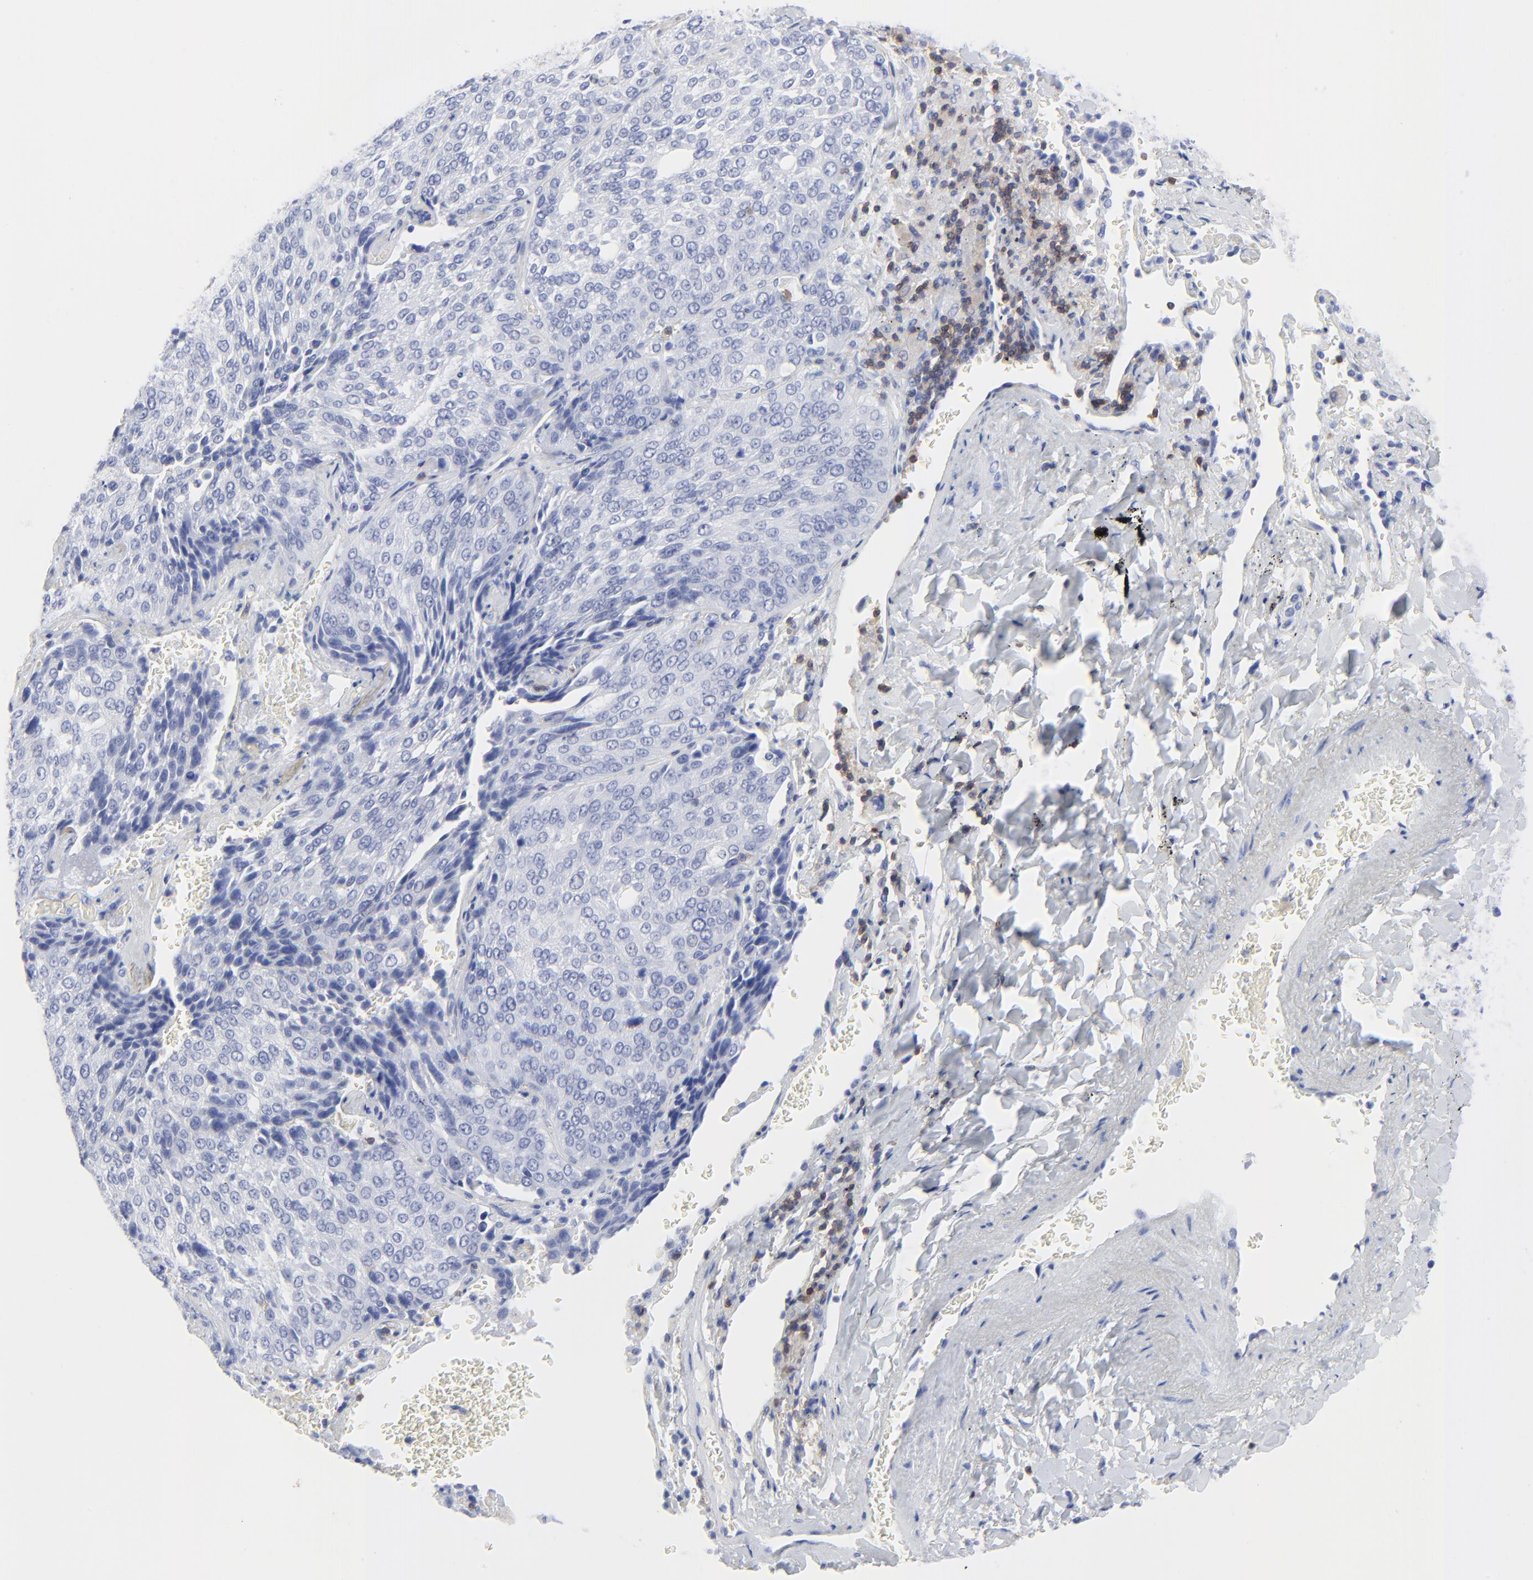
{"staining": {"intensity": "negative", "quantity": "none", "location": "none"}, "tissue": "lung cancer", "cell_type": "Tumor cells", "image_type": "cancer", "snomed": [{"axis": "morphology", "description": "Squamous cell carcinoma, NOS"}, {"axis": "topography", "description": "Lung"}], "caption": "Tumor cells show no significant protein positivity in lung cancer. Brightfield microscopy of immunohistochemistry (IHC) stained with DAB (brown) and hematoxylin (blue), captured at high magnification.", "gene": "LCK", "patient": {"sex": "male", "age": 54}}